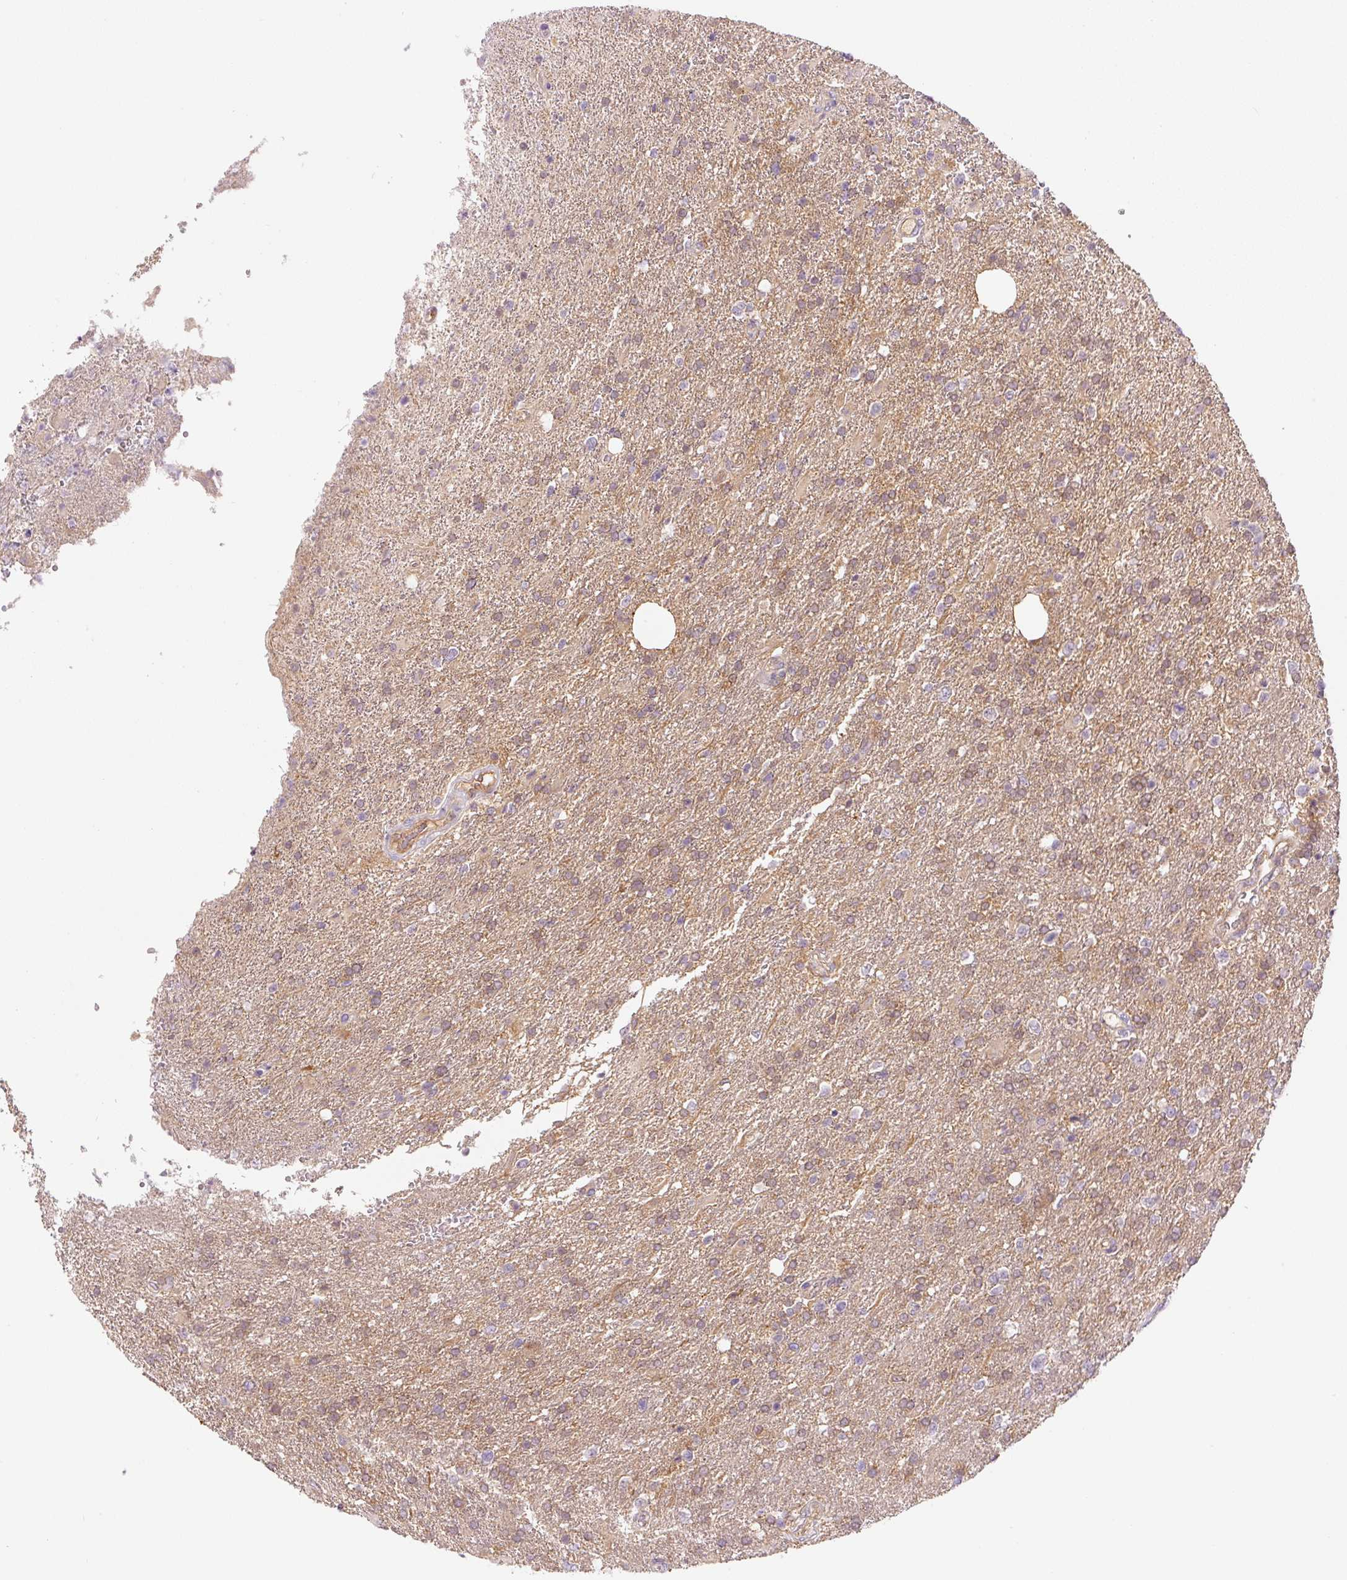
{"staining": {"intensity": "weak", "quantity": "25%-75%", "location": "cytoplasmic/membranous,nuclear"}, "tissue": "glioma", "cell_type": "Tumor cells", "image_type": "cancer", "snomed": [{"axis": "morphology", "description": "Glioma, malignant, High grade"}, {"axis": "topography", "description": "Brain"}], "caption": "A photomicrograph of human malignant high-grade glioma stained for a protein displays weak cytoplasmic/membranous and nuclear brown staining in tumor cells.", "gene": "SPSB2", "patient": {"sex": "male", "age": 56}}